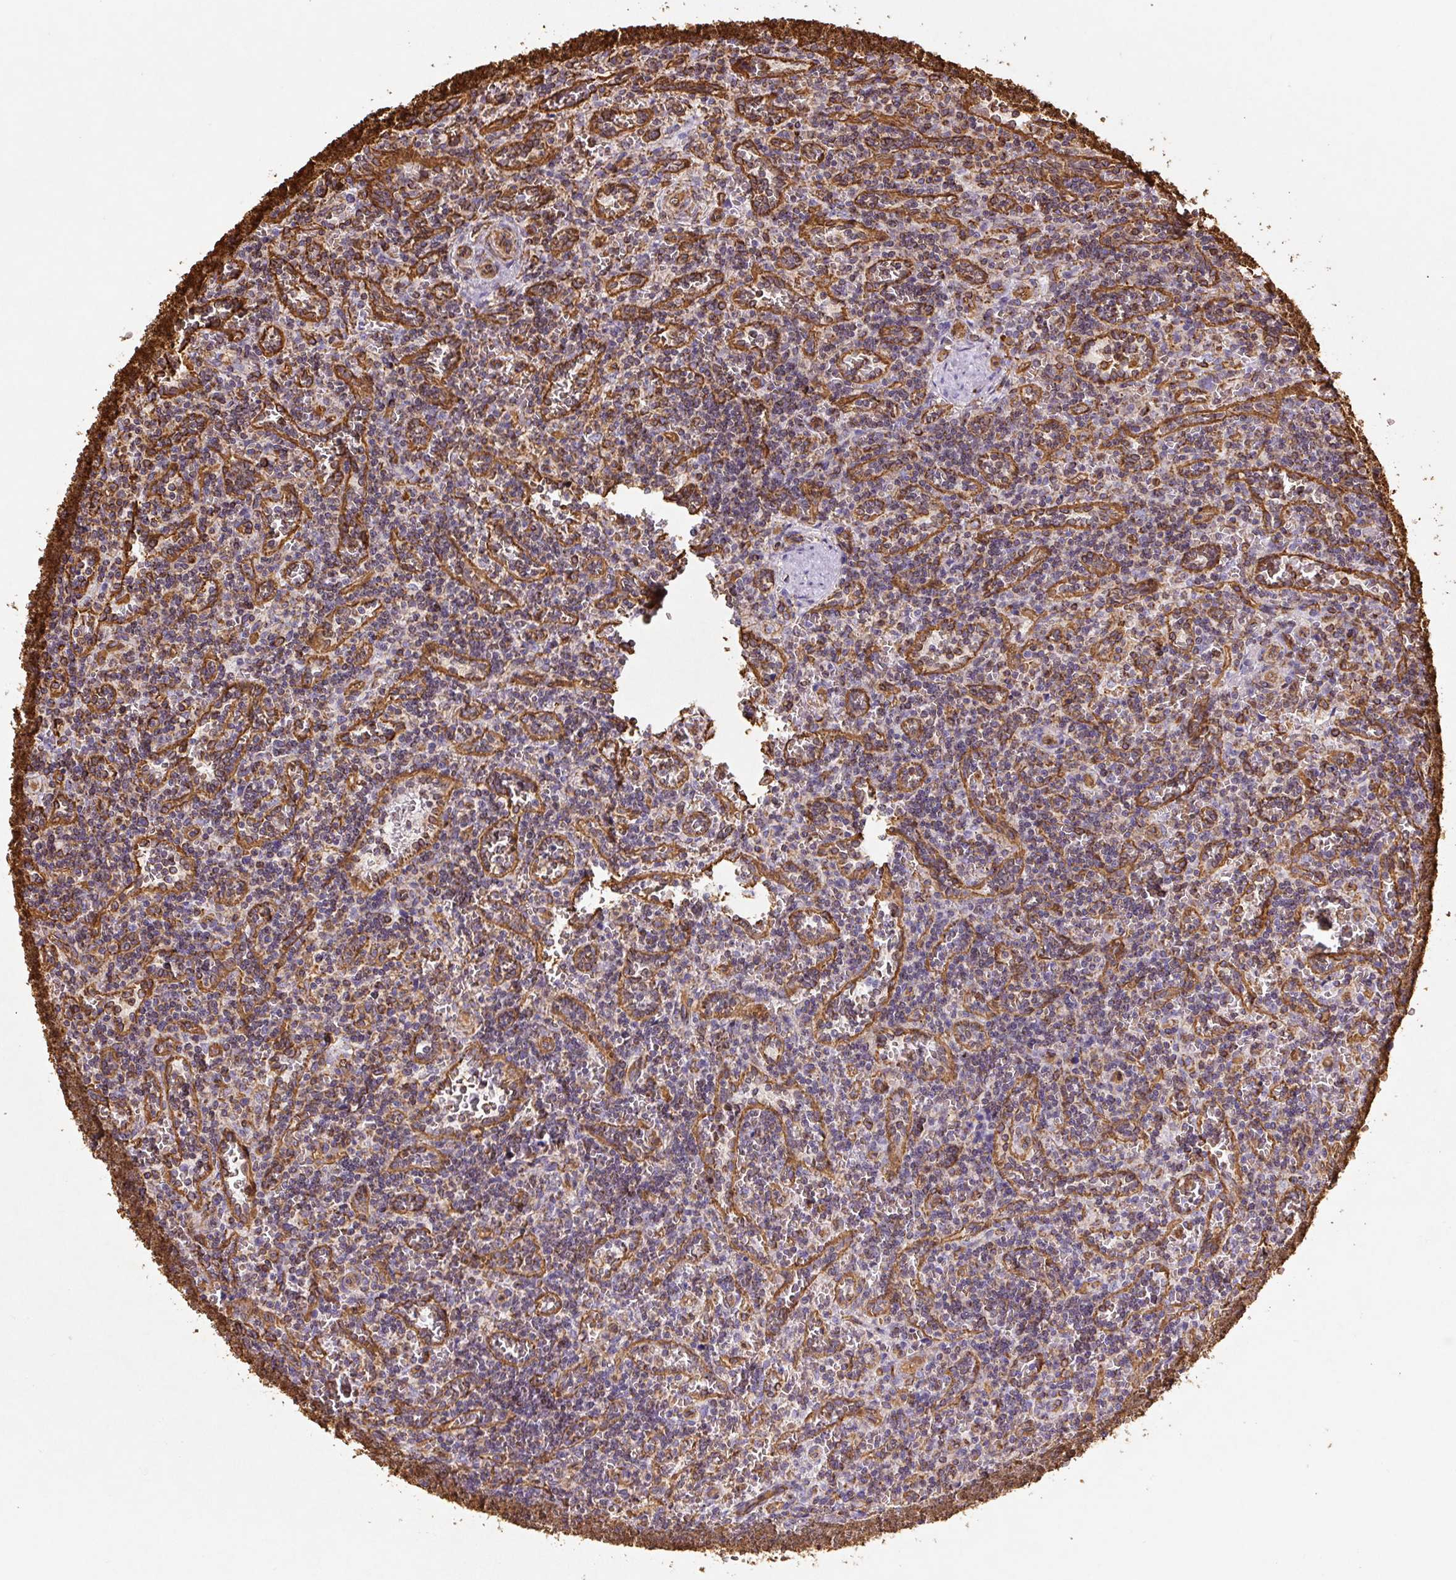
{"staining": {"intensity": "moderate", "quantity": "<25%", "location": "cytoplasmic/membranous"}, "tissue": "lymphoma", "cell_type": "Tumor cells", "image_type": "cancer", "snomed": [{"axis": "morphology", "description": "Malignant lymphoma, non-Hodgkin's type, Low grade"}, {"axis": "topography", "description": "Spleen"}], "caption": "An immunohistochemistry (IHC) image of tumor tissue is shown. Protein staining in brown shows moderate cytoplasmic/membranous positivity in lymphoma within tumor cells.", "gene": "VIM", "patient": {"sex": "male", "age": 73}}